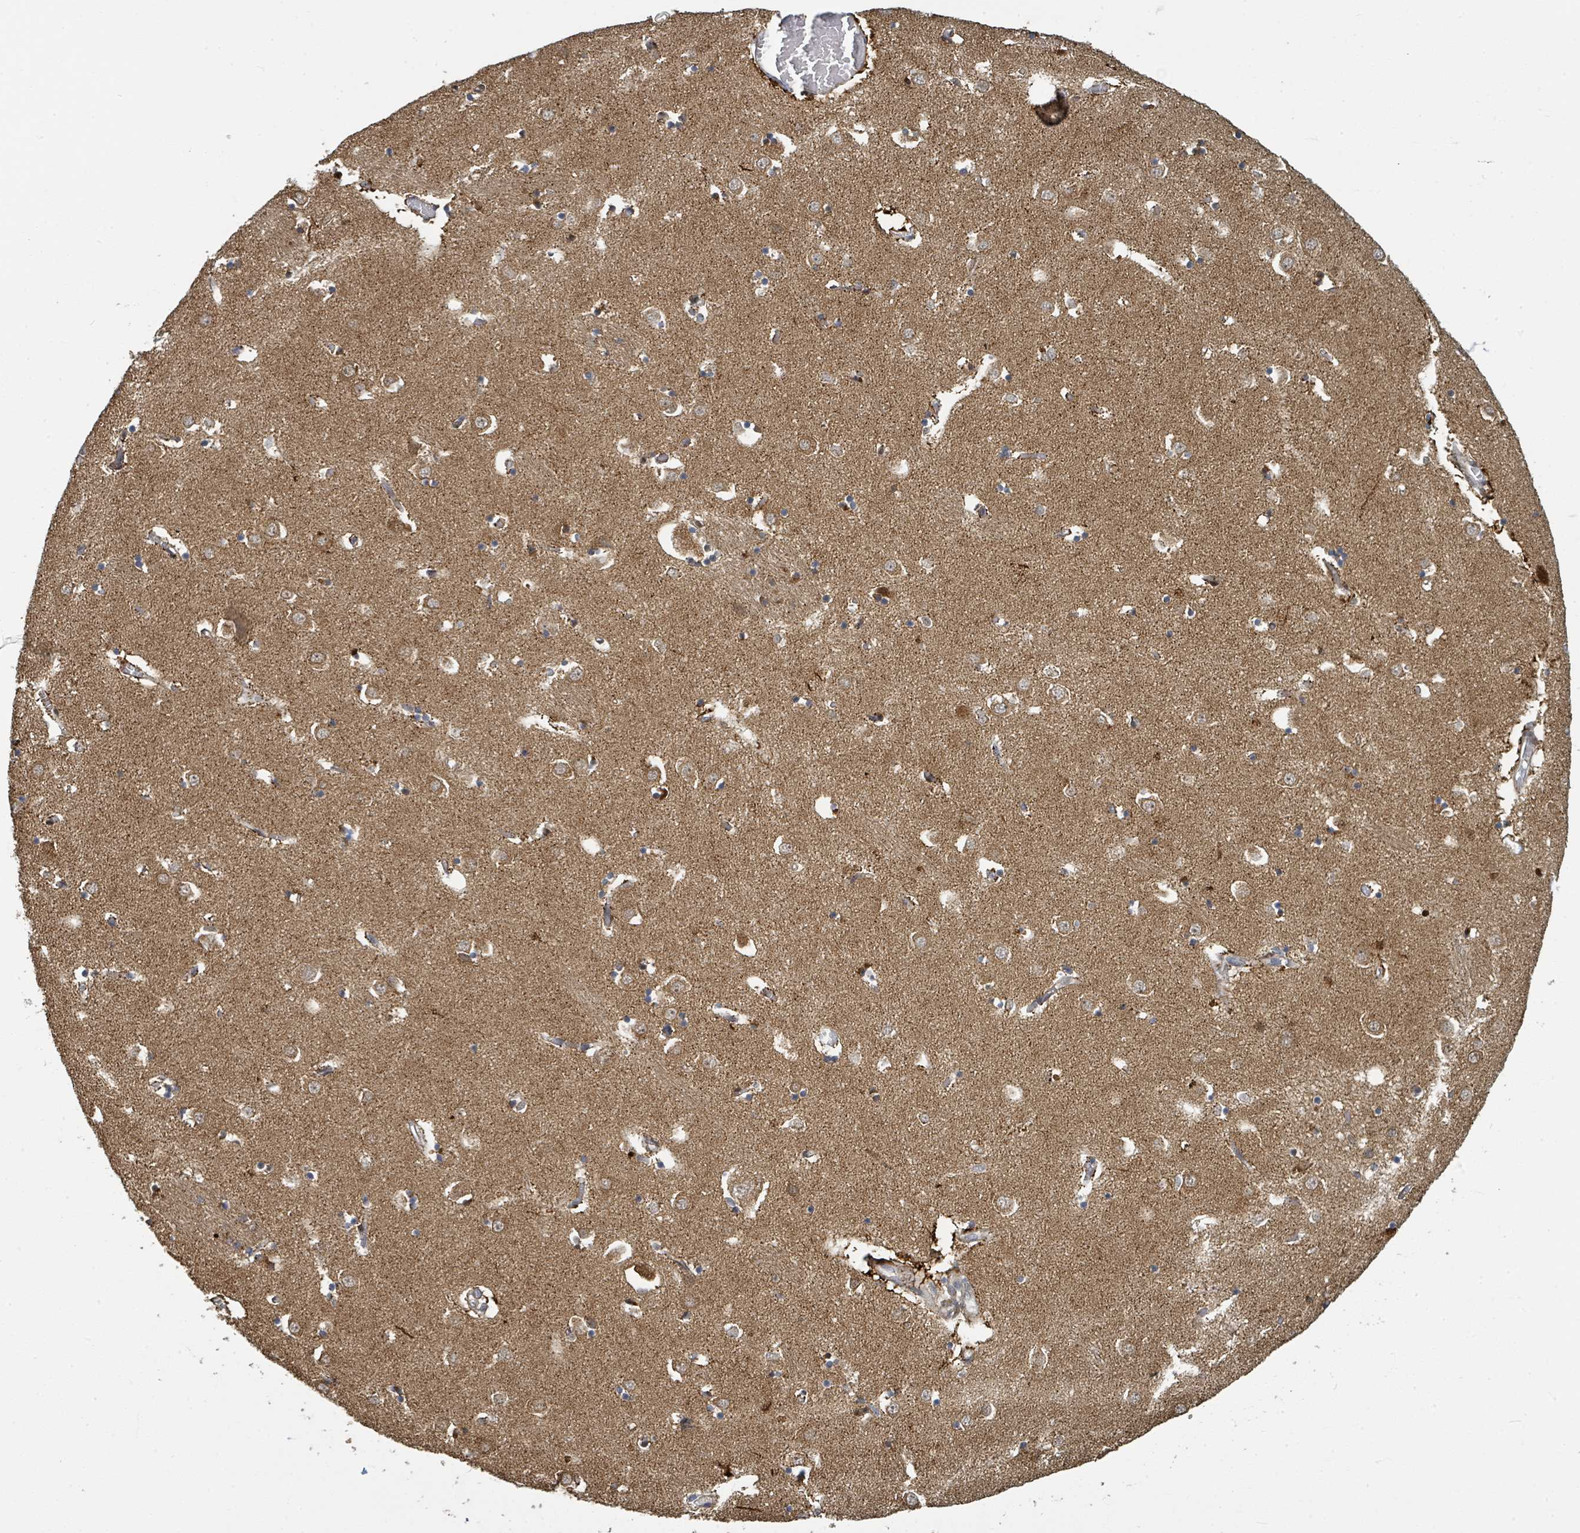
{"staining": {"intensity": "moderate", "quantity": "25%-75%", "location": "nuclear"}, "tissue": "caudate", "cell_type": "Glial cells", "image_type": "normal", "snomed": [{"axis": "morphology", "description": "Normal tissue, NOS"}, {"axis": "topography", "description": "Lateral ventricle wall"}], "caption": "A medium amount of moderate nuclear expression is seen in about 25%-75% of glial cells in unremarkable caudate.", "gene": "PSMB7", "patient": {"sex": "male", "age": 70}}